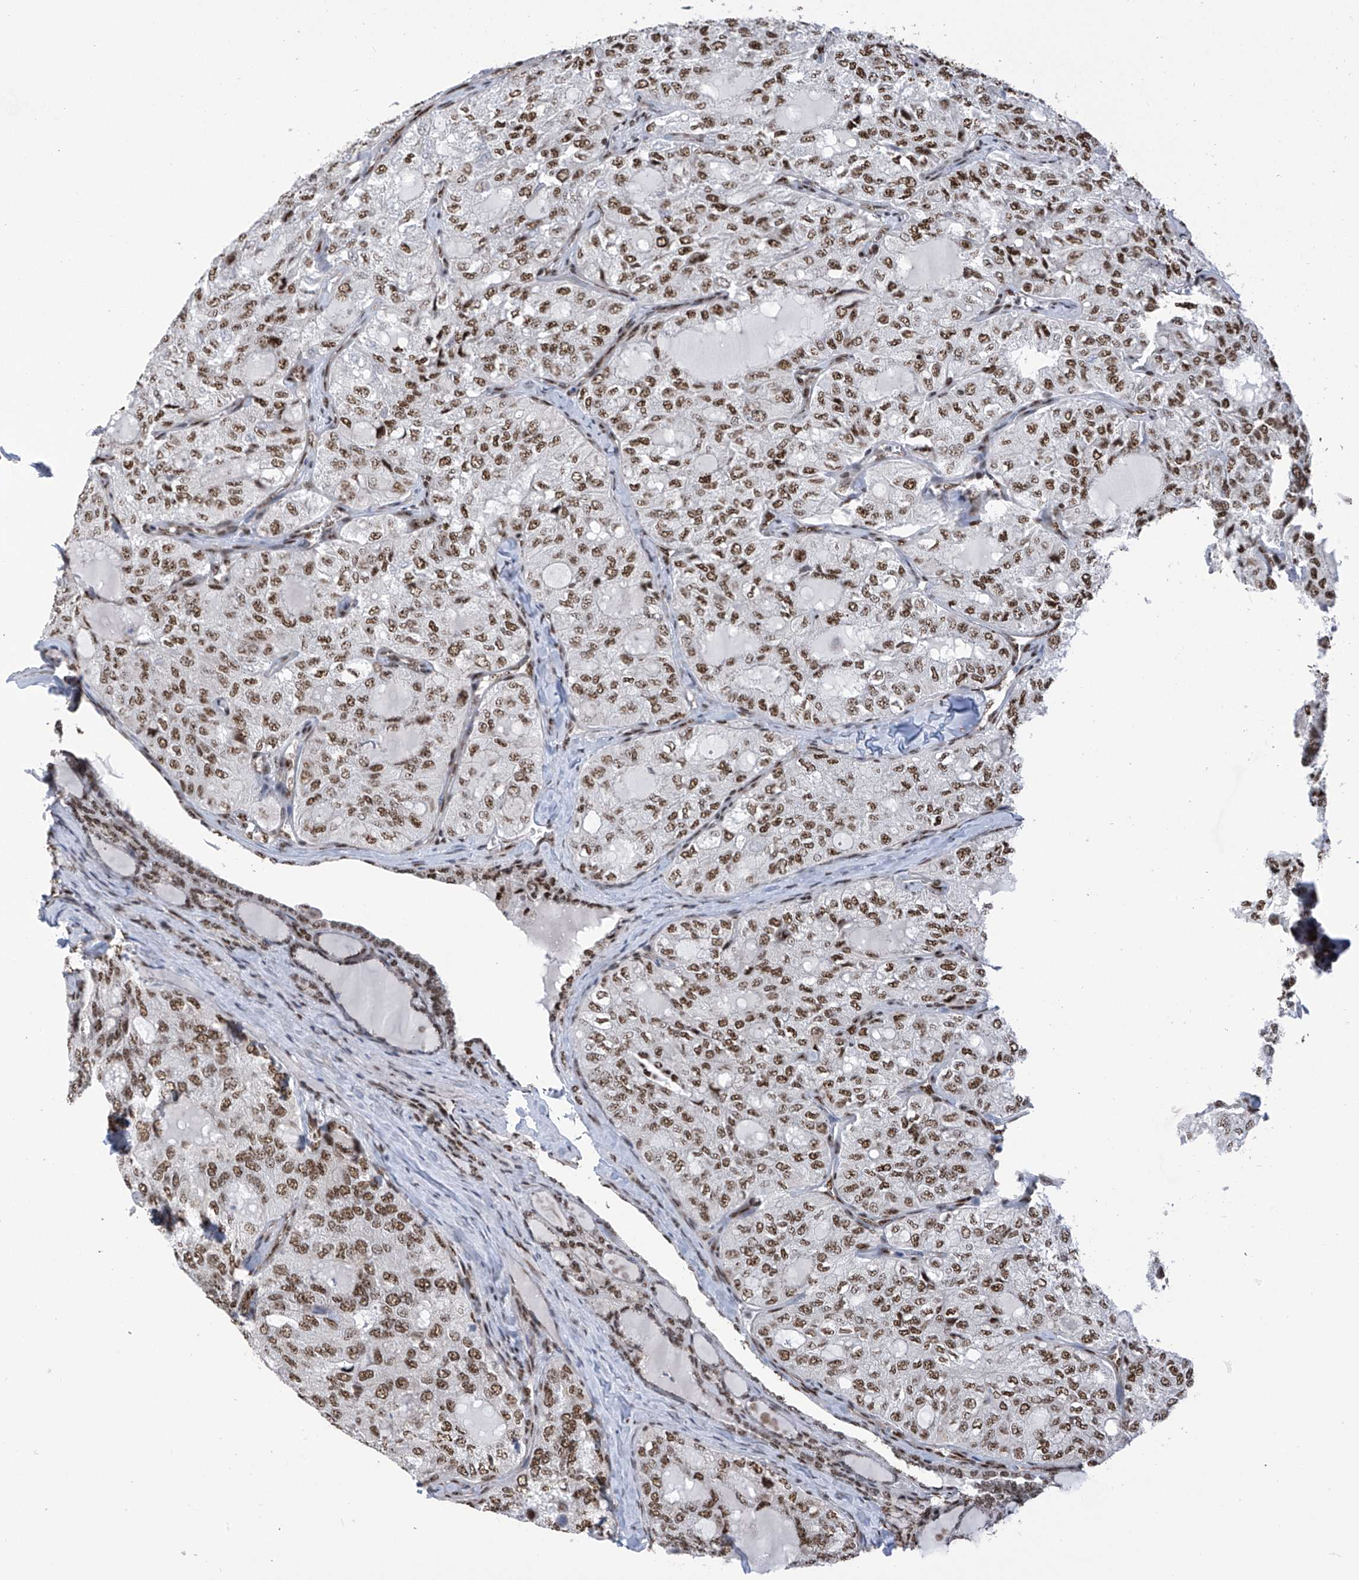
{"staining": {"intensity": "moderate", "quantity": ">75%", "location": "nuclear"}, "tissue": "thyroid cancer", "cell_type": "Tumor cells", "image_type": "cancer", "snomed": [{"axis": "morphology", "description": "Follicular adenoma carcinoma, NOS"}, {"axis": "topography", "description": "Thyroid gland"}], "caption": "High-power microscopy captured an immunohistochemistry (IHC) image of thyroid follicular adenoma carcinoma, revealing moderate nuclear positivity in about >75% of tumor cells. The staining was performed using DAB (3,3'-diaminobenzidine) to visualize the protein expression in brown, while the nuclei were stained in blue with hematoxylin (Magnification: 20x).", "gene": "APLF", "patient": {"sex": "male", "age": 75}}